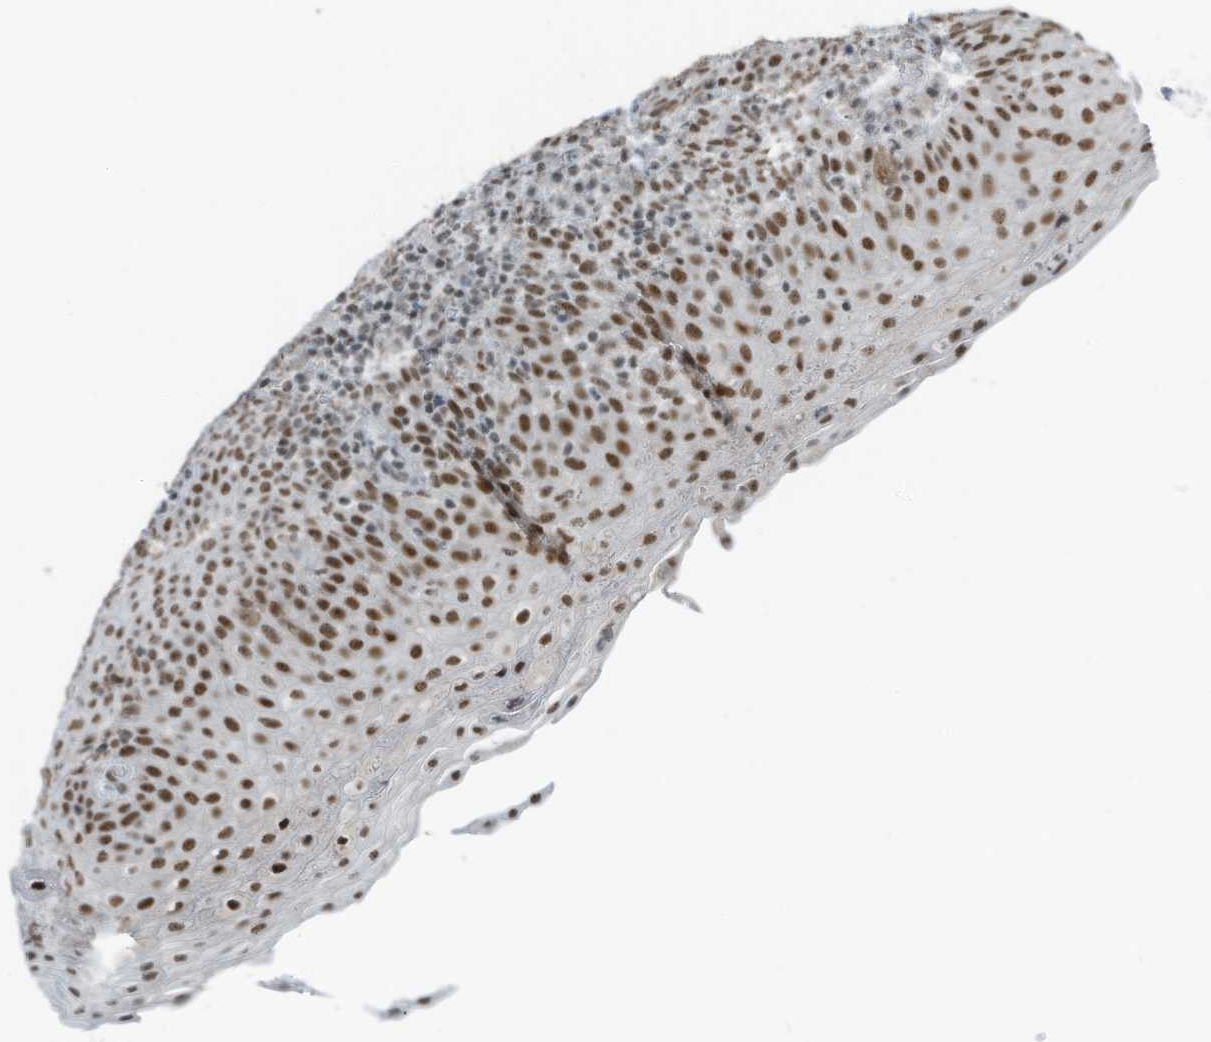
{"staining": {"intensity": "weak", "quantity": "25%-75%", "location": "nuclear"}, "tissue": "tonsil", "cell_type": "Germinal center cells", "image_type": "normal", "snomed": [{"axis": "morphology", "description": "Normal tissue, NOS"}, {"axis": "topography", "description": "Tonsil"}], "caption": "There is low levels of weak nuclear staining in germinal center cells of benign tonsil, as demonstrated by immunohistochemical staining (brown color).", "gene": "WRNIP1", "patient": {"sex": "female", "age": 19}}